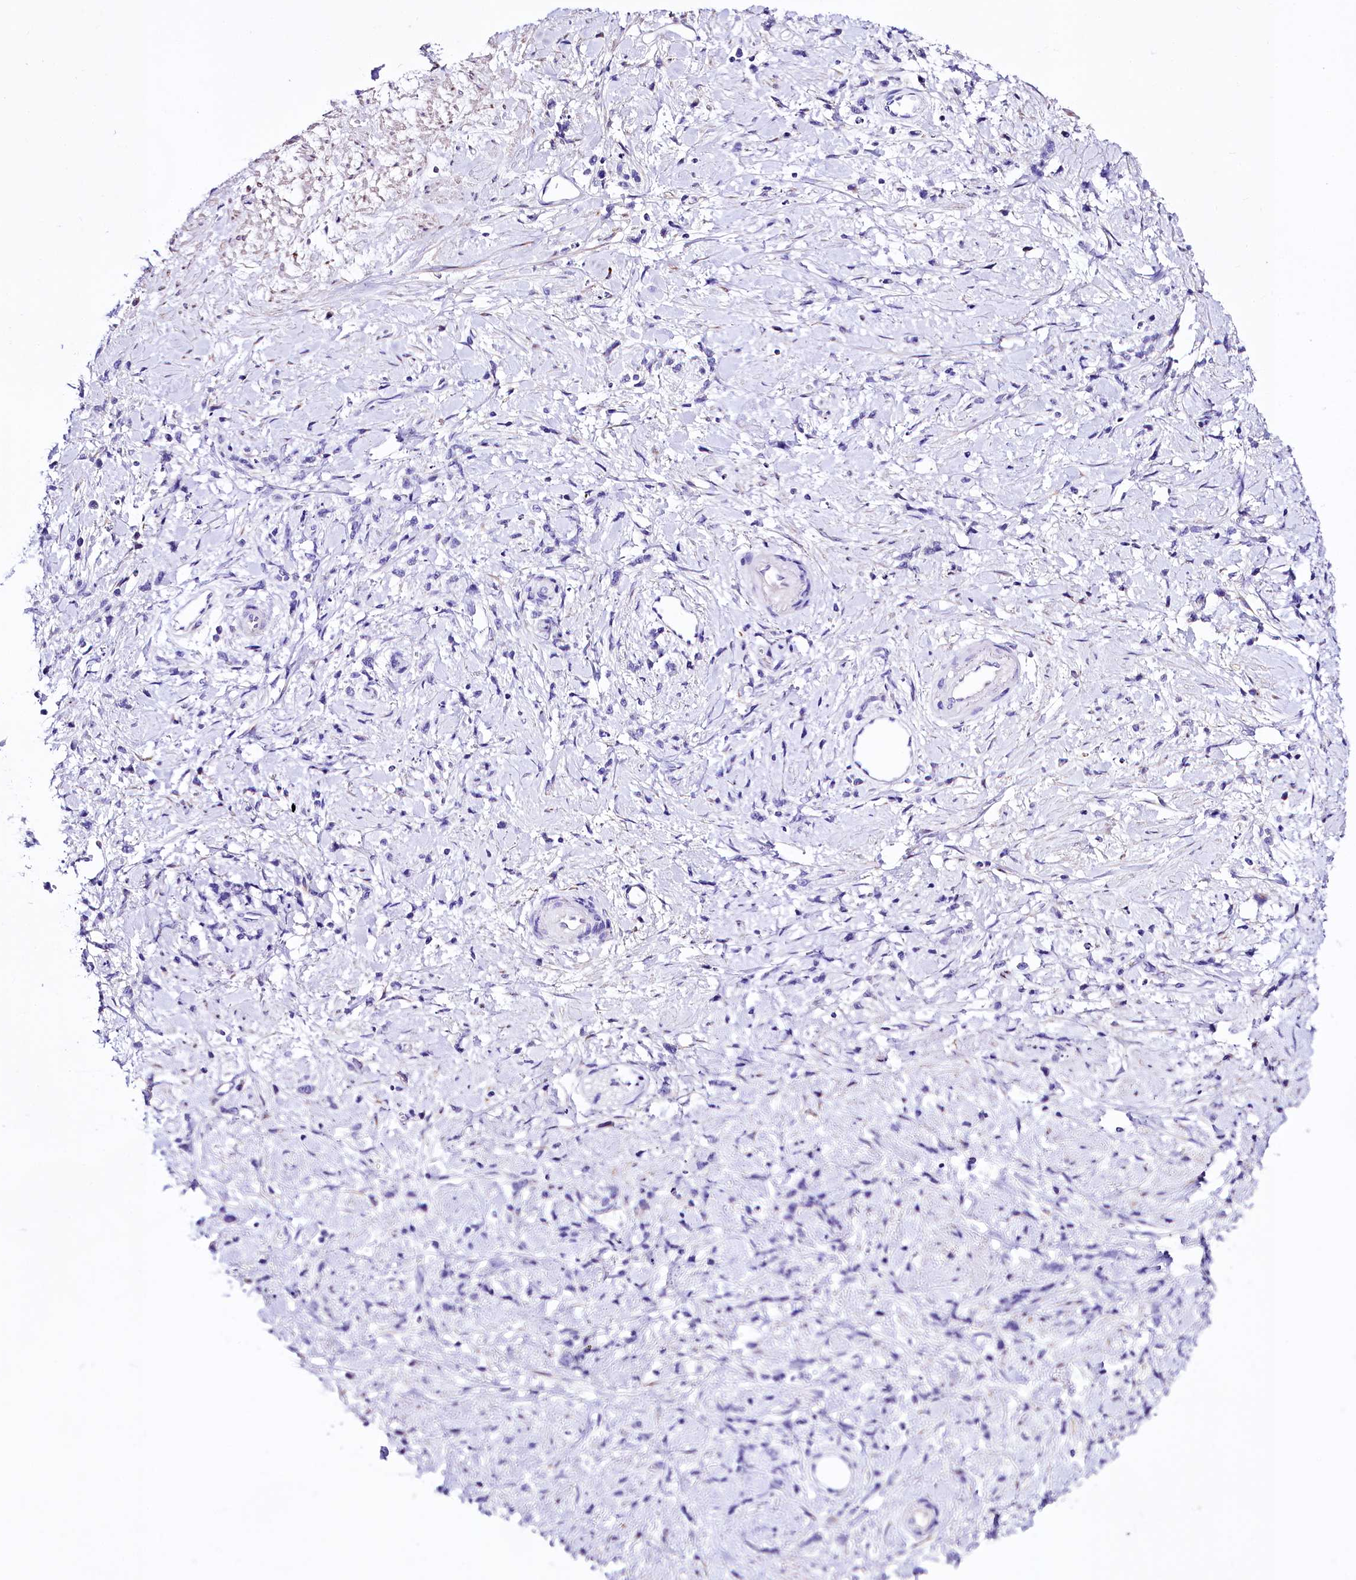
{"staining": {"intensity": "negative", "quantity": "none", "location": "none"}, "tissue": "stomach cancer", "cell_type": "Tumor cells", "image_type": "cancer", "snomed": [{"axis": "morphology", "description": "Adenocarcinoma, NOS"}, {"axis": "topography", "description": "Stomach"}], "caption": "Tumor cells show no significant protein positivity in stomach cancer.", "gene": "A2ML1", "patient": {"sex": "female", "age": 60}}